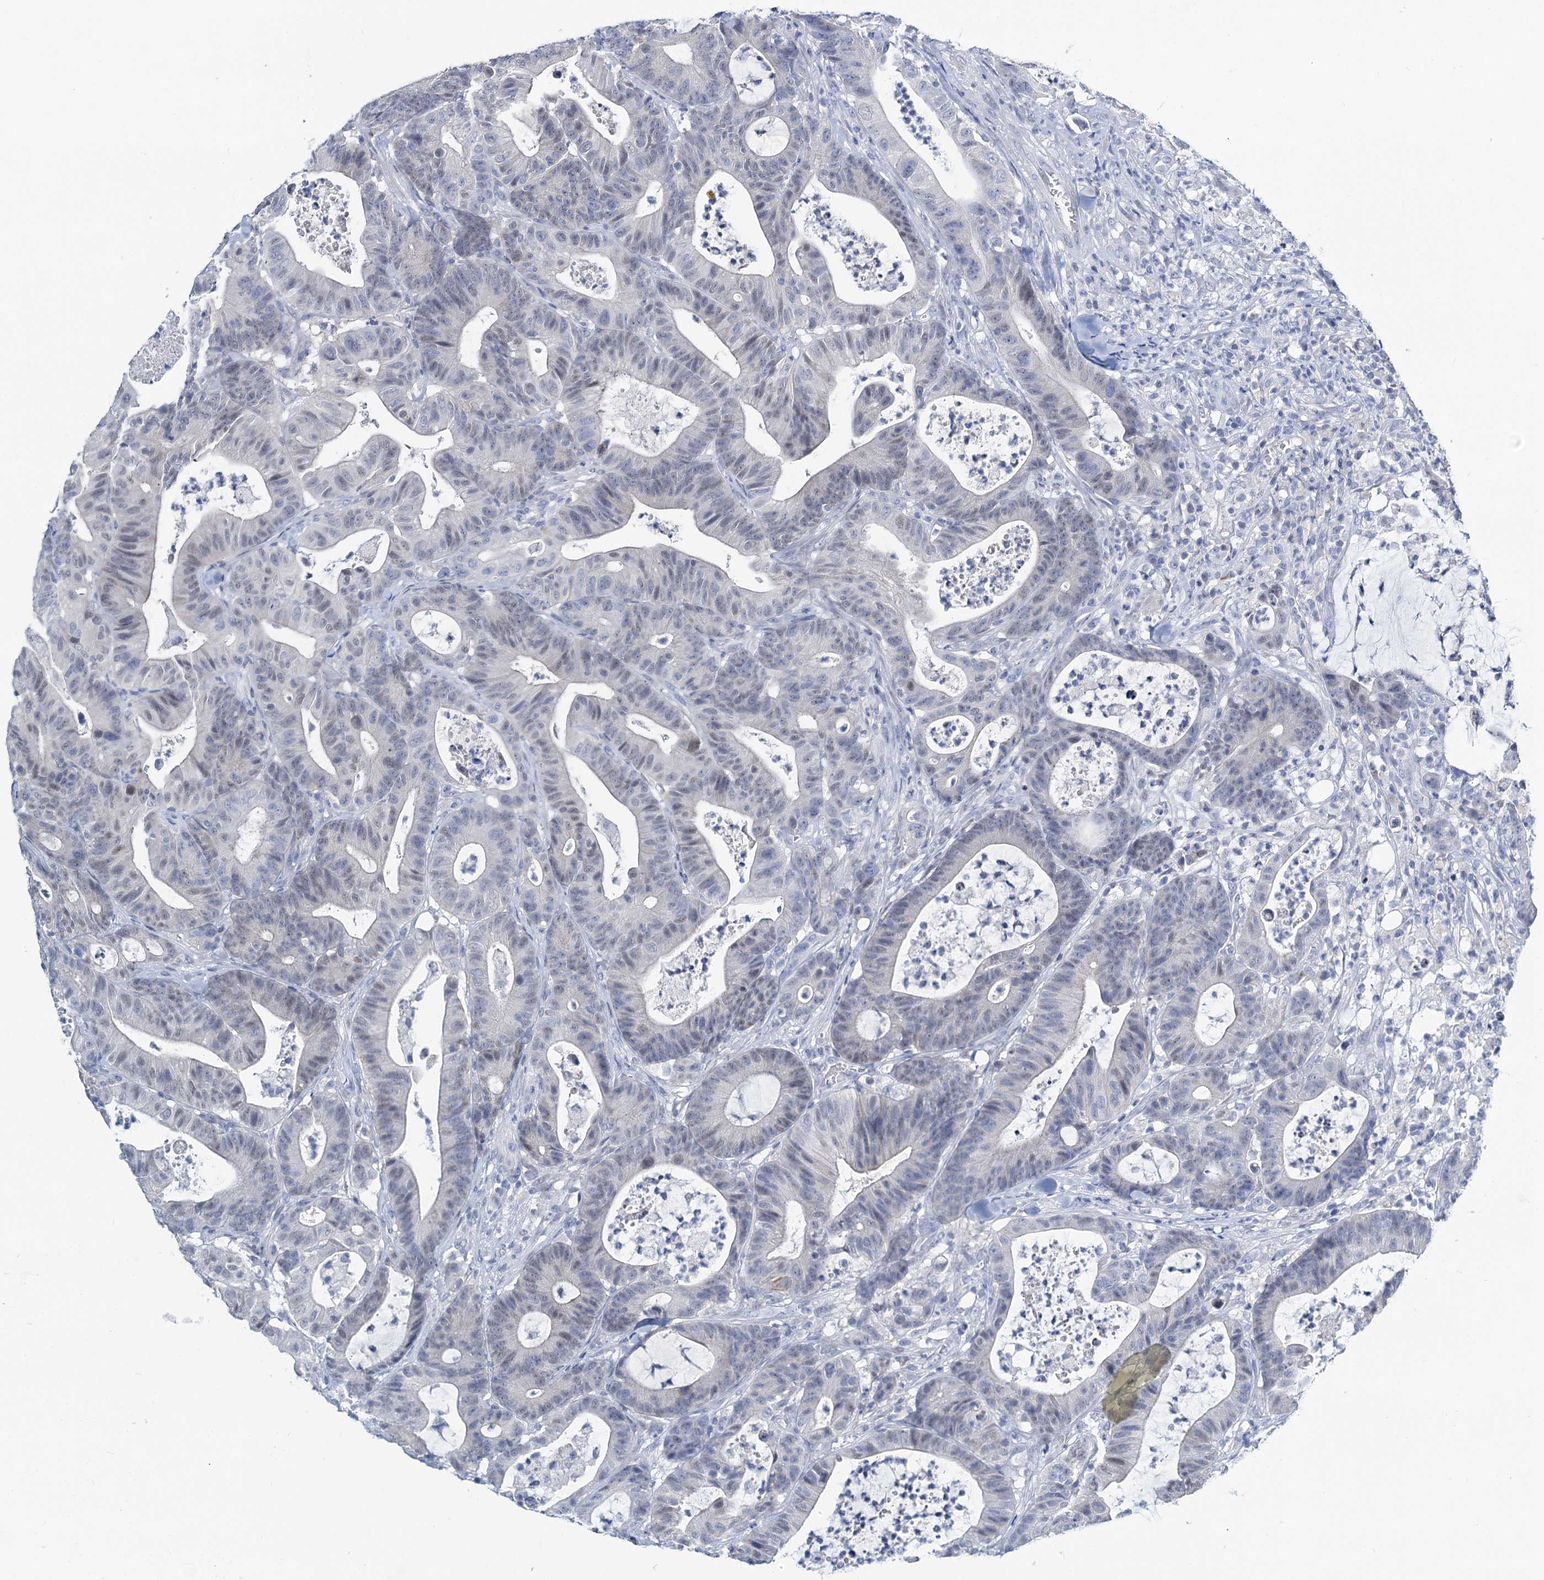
{"staining": {"intensity": "negative", "quantity": "none", "location": "none"}, "tissue": "colorectal cancer", "cell_type": "Tumor cells", "image_type": "cancer", "snomed": [{"axis": "morphology", "description": "Adenocarcinoma, NOS"}, {"axis": "topography", "description": "Colon"}], "caption": "Colorectal cancer (adenocarcinoma) was stained to show a protein in brown. There is no significant expression in tumor cells.", "gene": "TOX3", "patient": {"sex": "female", "age": 84}}